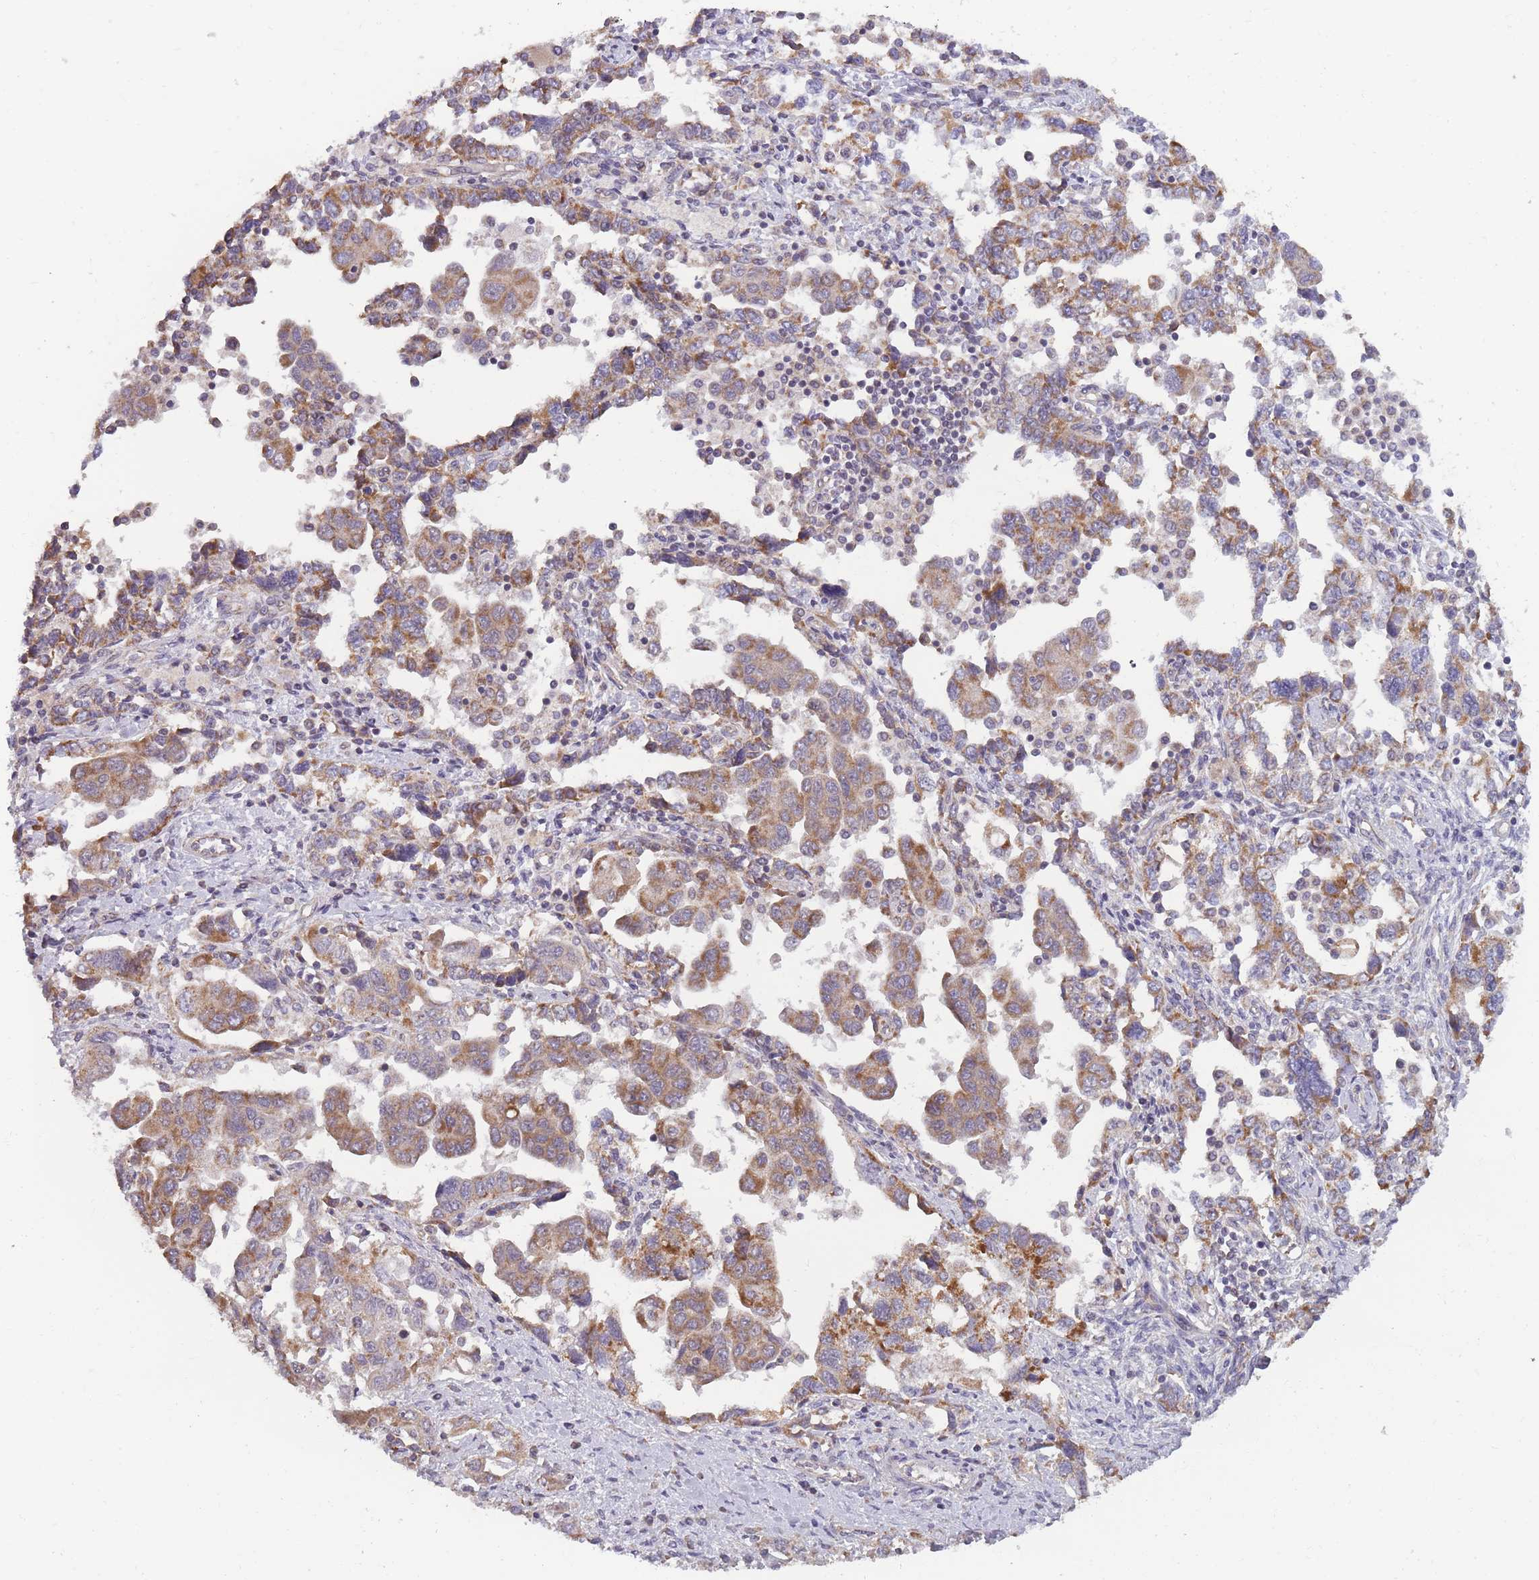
{"staining": {"intensity": "moderate", "quantity": ">75%", "location": "cytoplasmic/membranous"}, "tissue": "ovarian cancer", "cell_type": "Tumor cells", "image_type": "cancer", "snomed": [{"axis": "morphology", "description": "Carcinoma, NOS"}, {"axis": "morphology", "description": "Cystadenocarcinoma, serous, NOS"}, {"axis": "topography", "description": "Ovary"}], "caption": "Immunohistochemical staining of human ovarian cancer (serous cystadenocarcinoma) shows moderate cytoplasmic/membranous protein expression in about >75% of tumor cells.", "gene": "MRPS18C", "patient": {"sex": "female", "age": 69}}